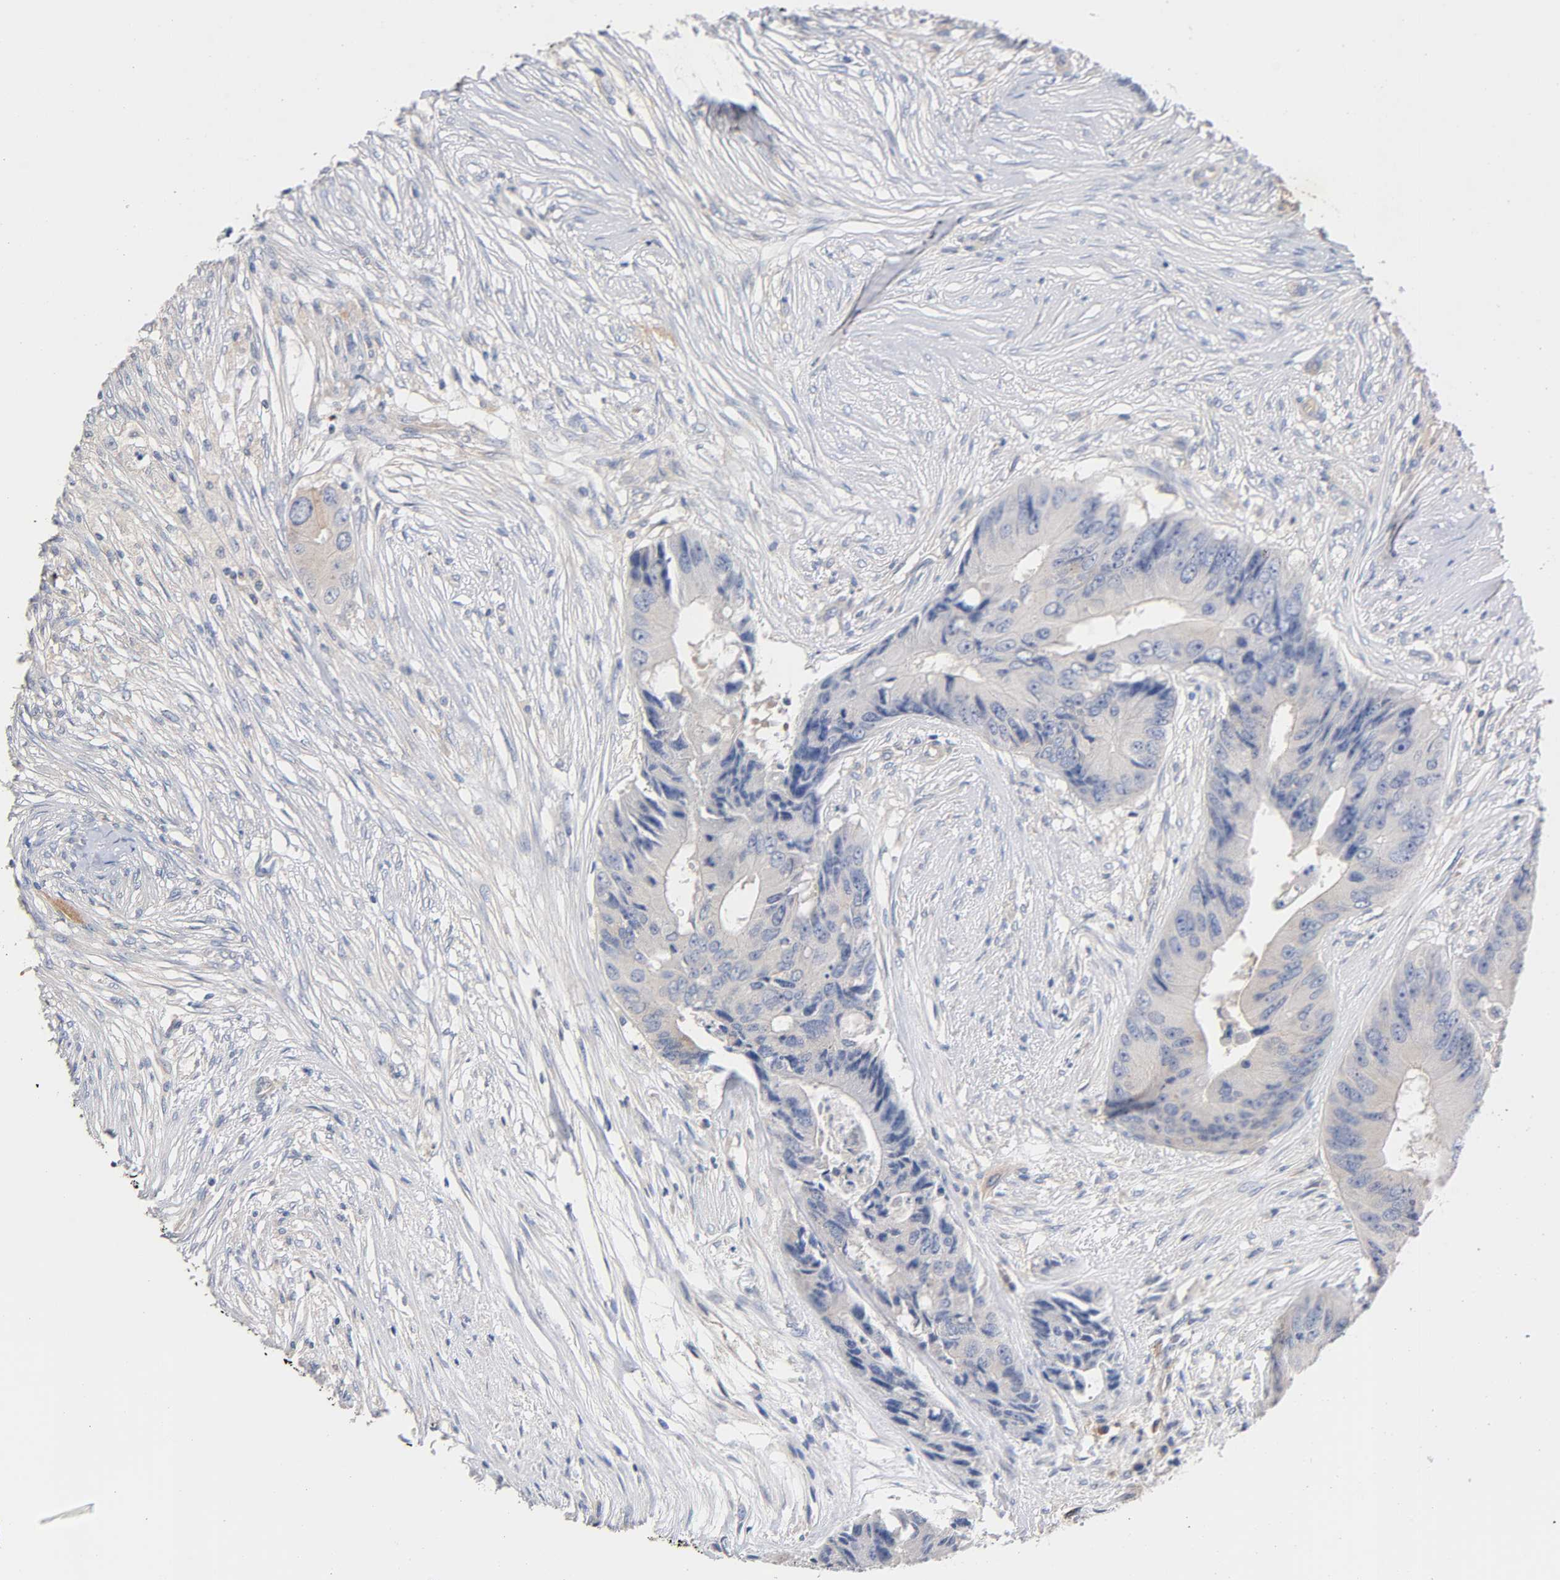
{"staining": {"intensity": "weak", "quantity": "<25%", "location": "cytoplasmic/membranous"}, "tissue": "colorectal cancer", "cell_type": "Tumor cells", "image_type": "cancer", "snomed": [{"axis": "morphology", "description": "Adenocarcinoma, NOS"}, {"axis": "topography", "description": "Colon"}], "caption": "Immunohistochemistry (IHC) histopathology image of neoplastic tissue: colorectal cancer stained with DAB (3,3'-diaminobenzidine) shows no significant protein expression in tumor cells.", "gene": "MALT1", "patient": {"sex": "male", "age": 71}}